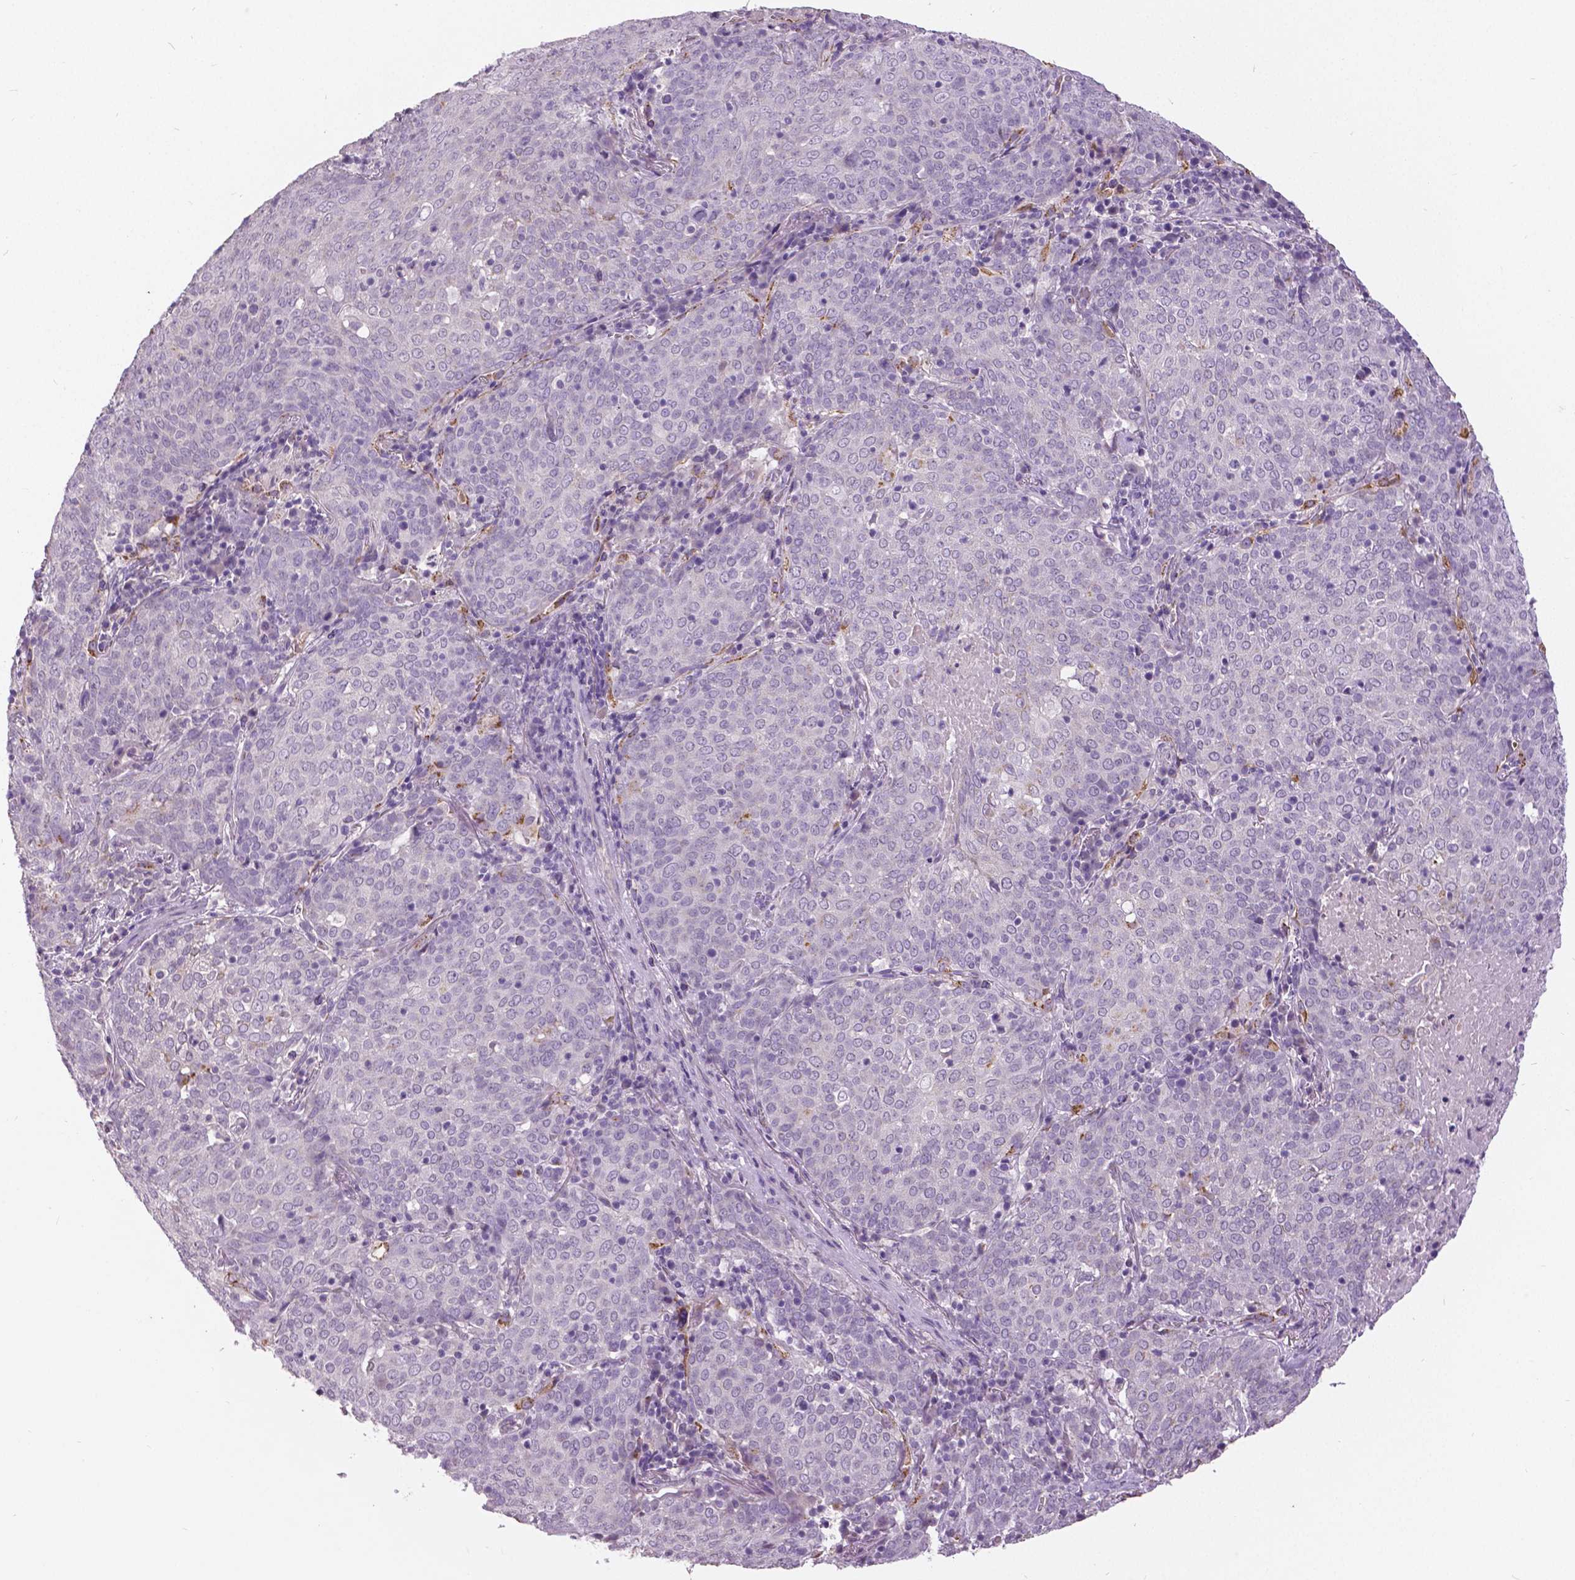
{"staining": {"intensity": "negative", "quantity": "none", "location": "none"}, "tissue": "lung cancer", "cell_type": "Tumor cells", "image_type": "cancer", "snomed": [{"axis": "morphology", "description": "Squamous cell carcinoma, NOS"}, {"axis": "topography", "description": "Lung"}], "caption": "Tumor cells show no significant protein staining in lung cancer (squamous cell carcinoma). Nuclei are stained in blue.", "gene": "GRIN2A", "patient": {"sex": "male", "age": 82}}